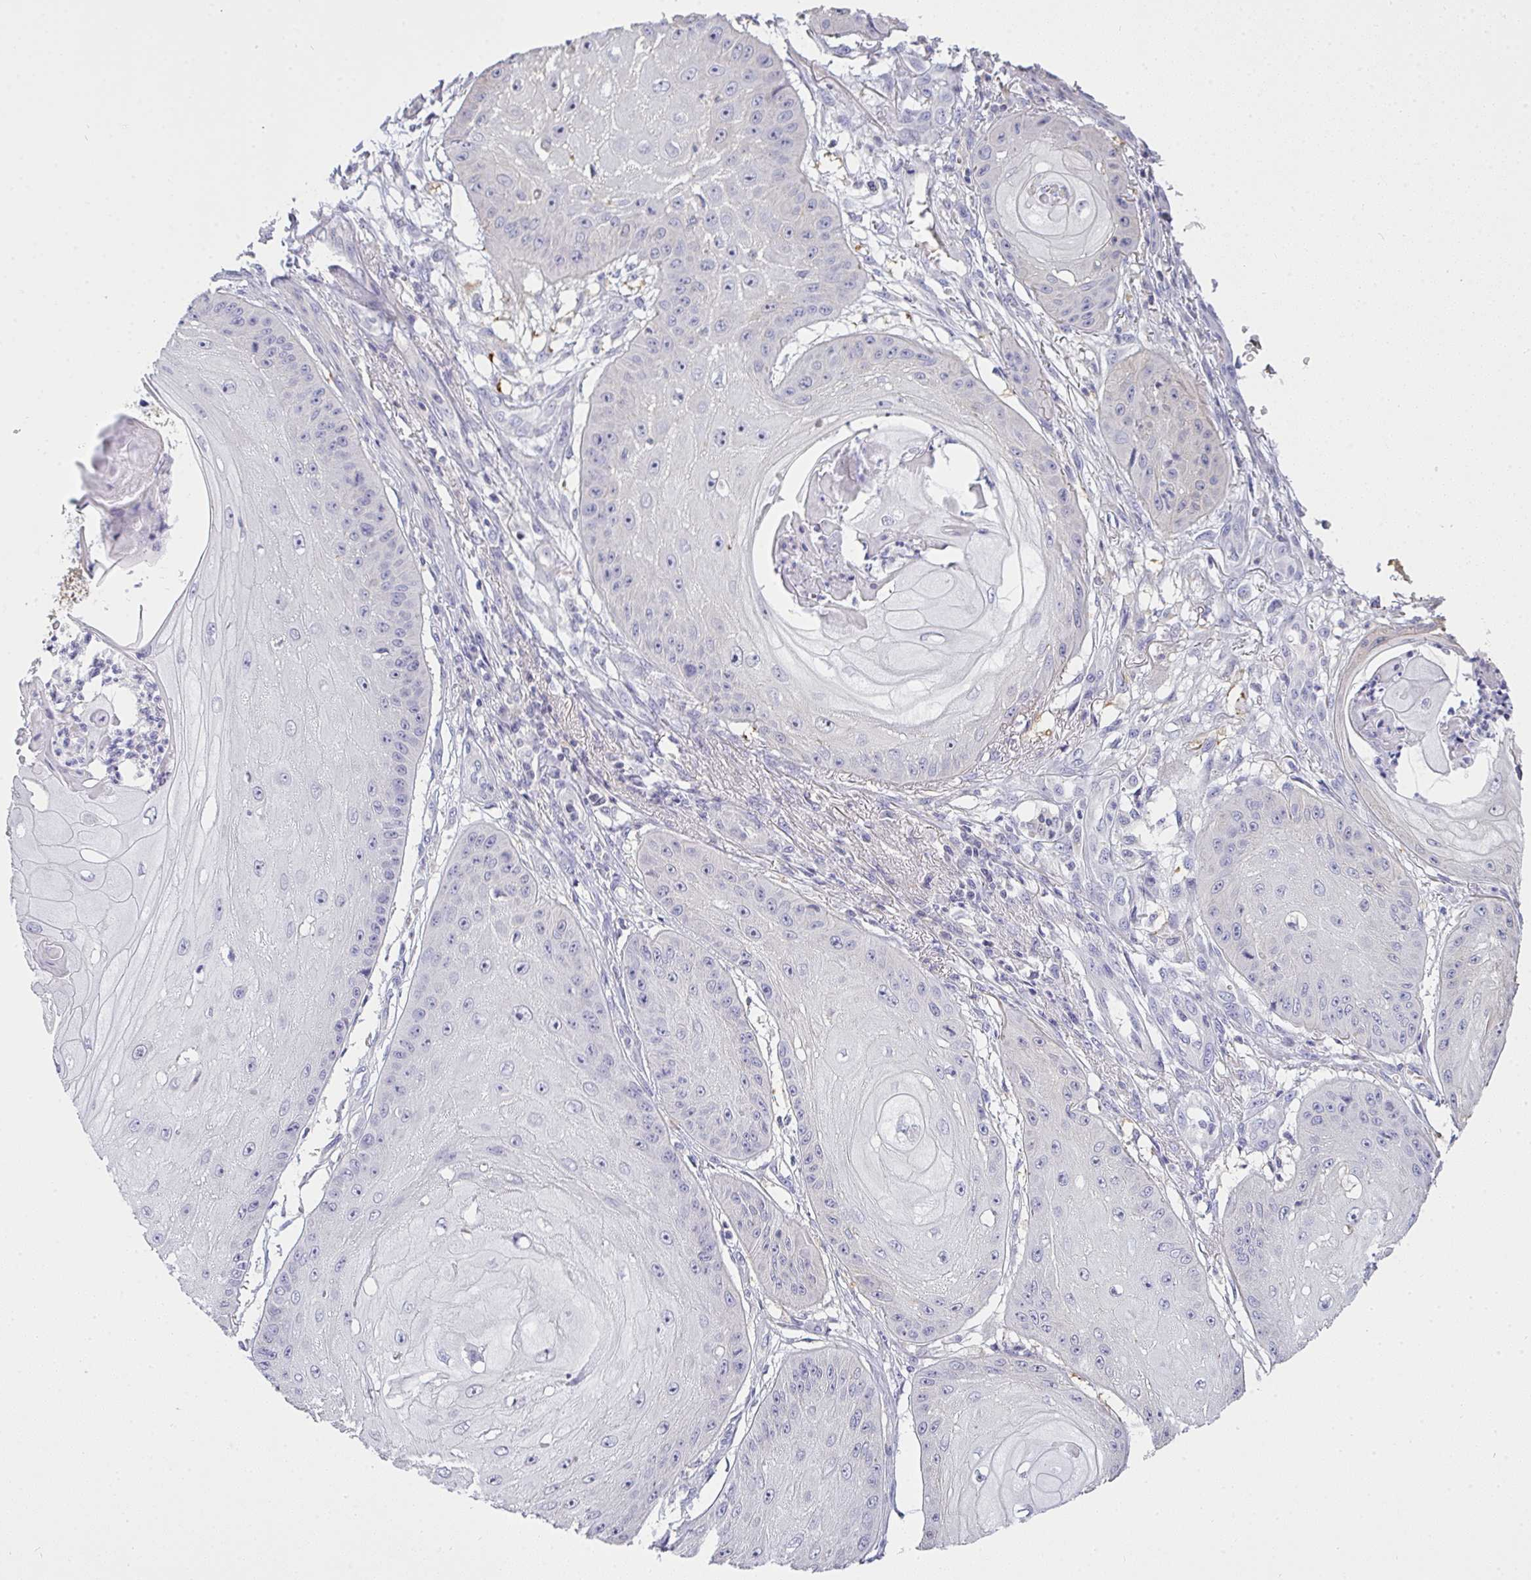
{"staining": {"intensity": "negative", "quantity": "none", "location": "none"}, "tissue": "skin cancer", "cell_type": "Tumor cells", "image_type": "cancer", "snomed": [{"axis": "morphology", "description": "Squamous cell carcinoma, NOS"}, {"axis": "topography", "description": "Skin"}], "caption": "A photomicrograph of skin cancer (squamous cell carcinoma) stained for a protein displays no brown staining in tumor cells.", "gene": "GSDMB", "patient": {"sex": "male", "age": 70}}